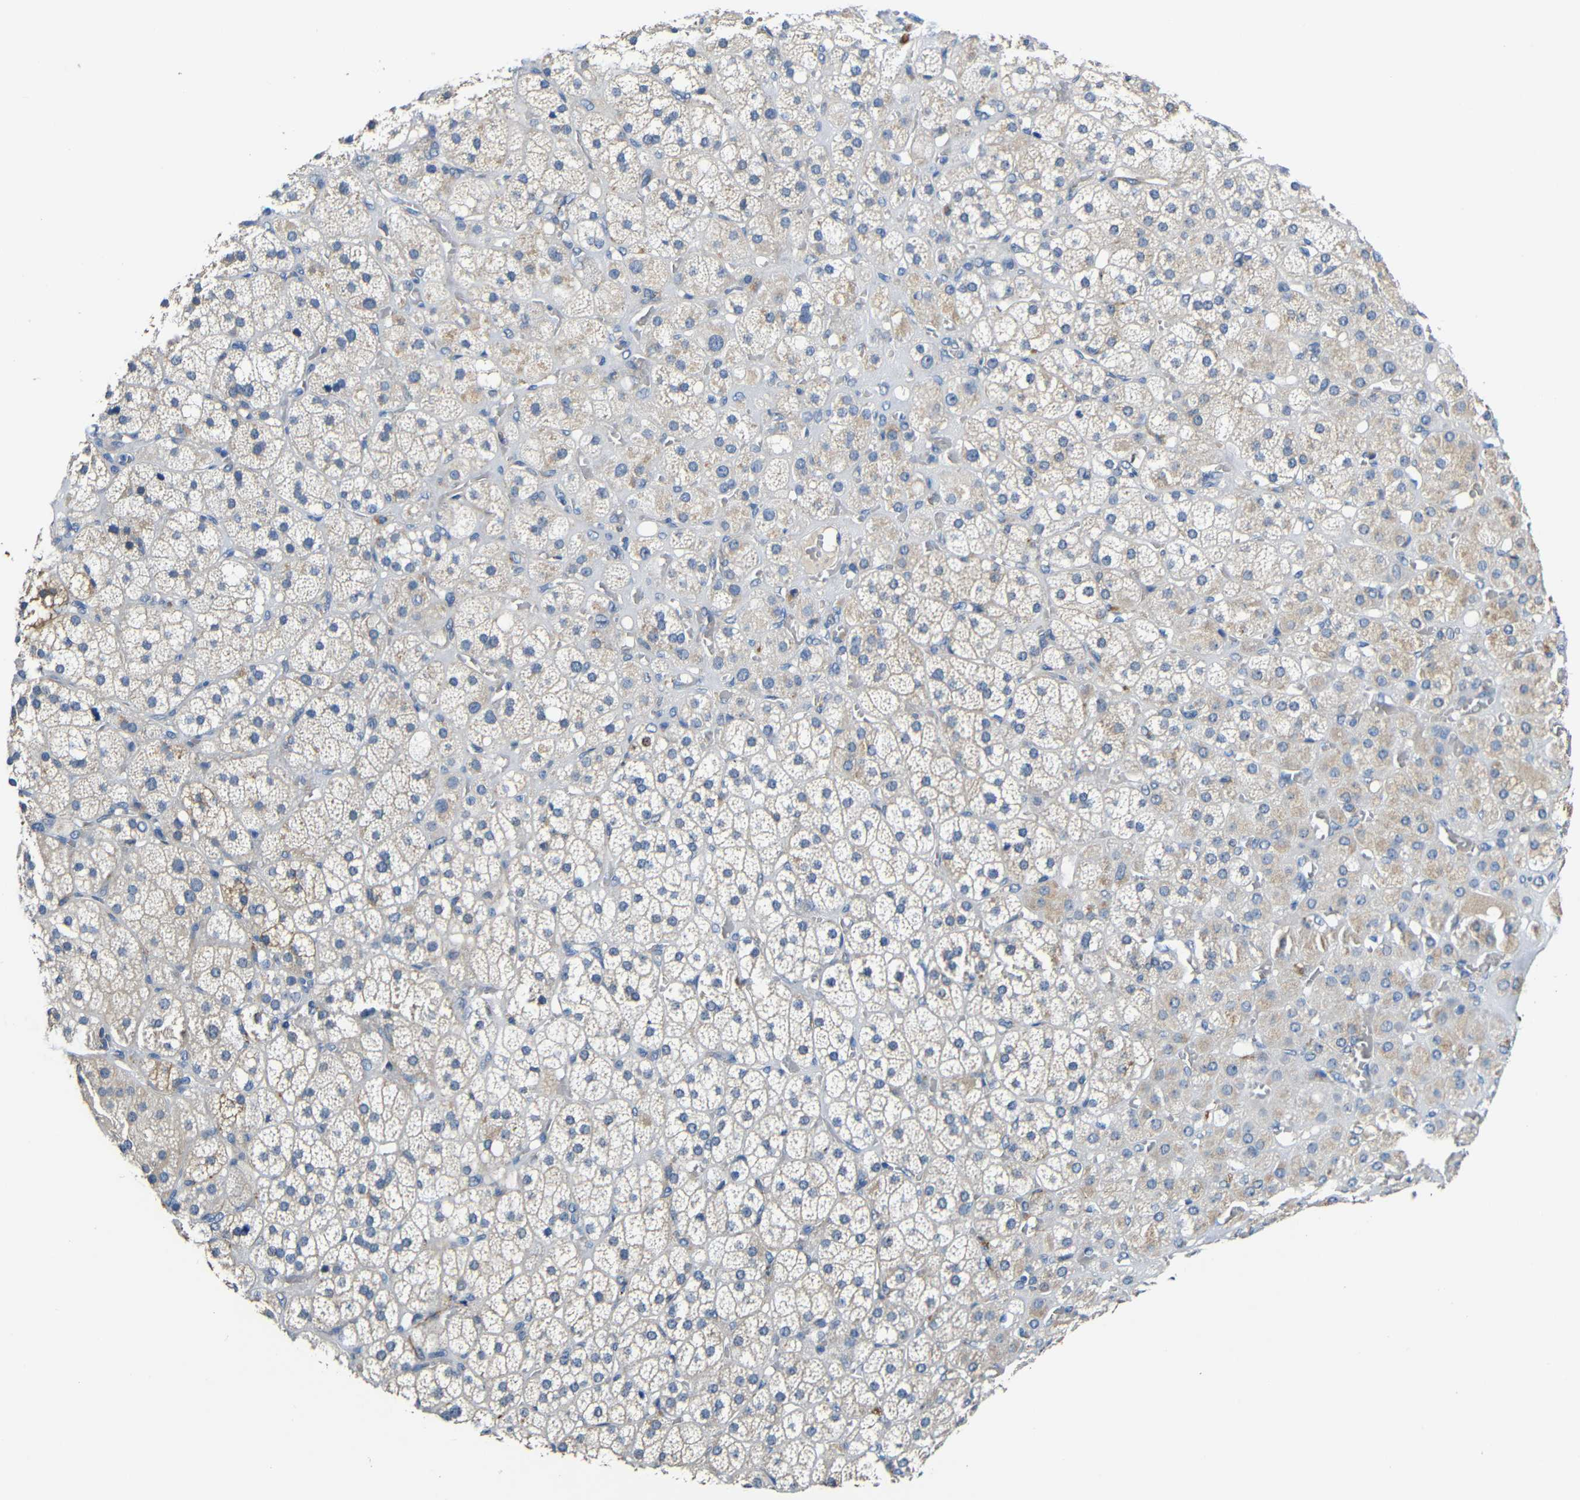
{"staining": {"intensity": "negative", "quantity": "none", "location": "none"}, "tissue": "adrenal gland", "cell_type": "Glandular cells", "image_type": "normal", "snomed": [{"axis": "morphology", "description": "Normal tissue, NOS"}, {"axis": "topography", "description": "Adrenal gland"}], "caption": "Protein analysis of normal adrenal gland exhibits no significant expression in glandular cells.", "gene": "DCLK1", "patient": {"sex": "female", "age": 71}}